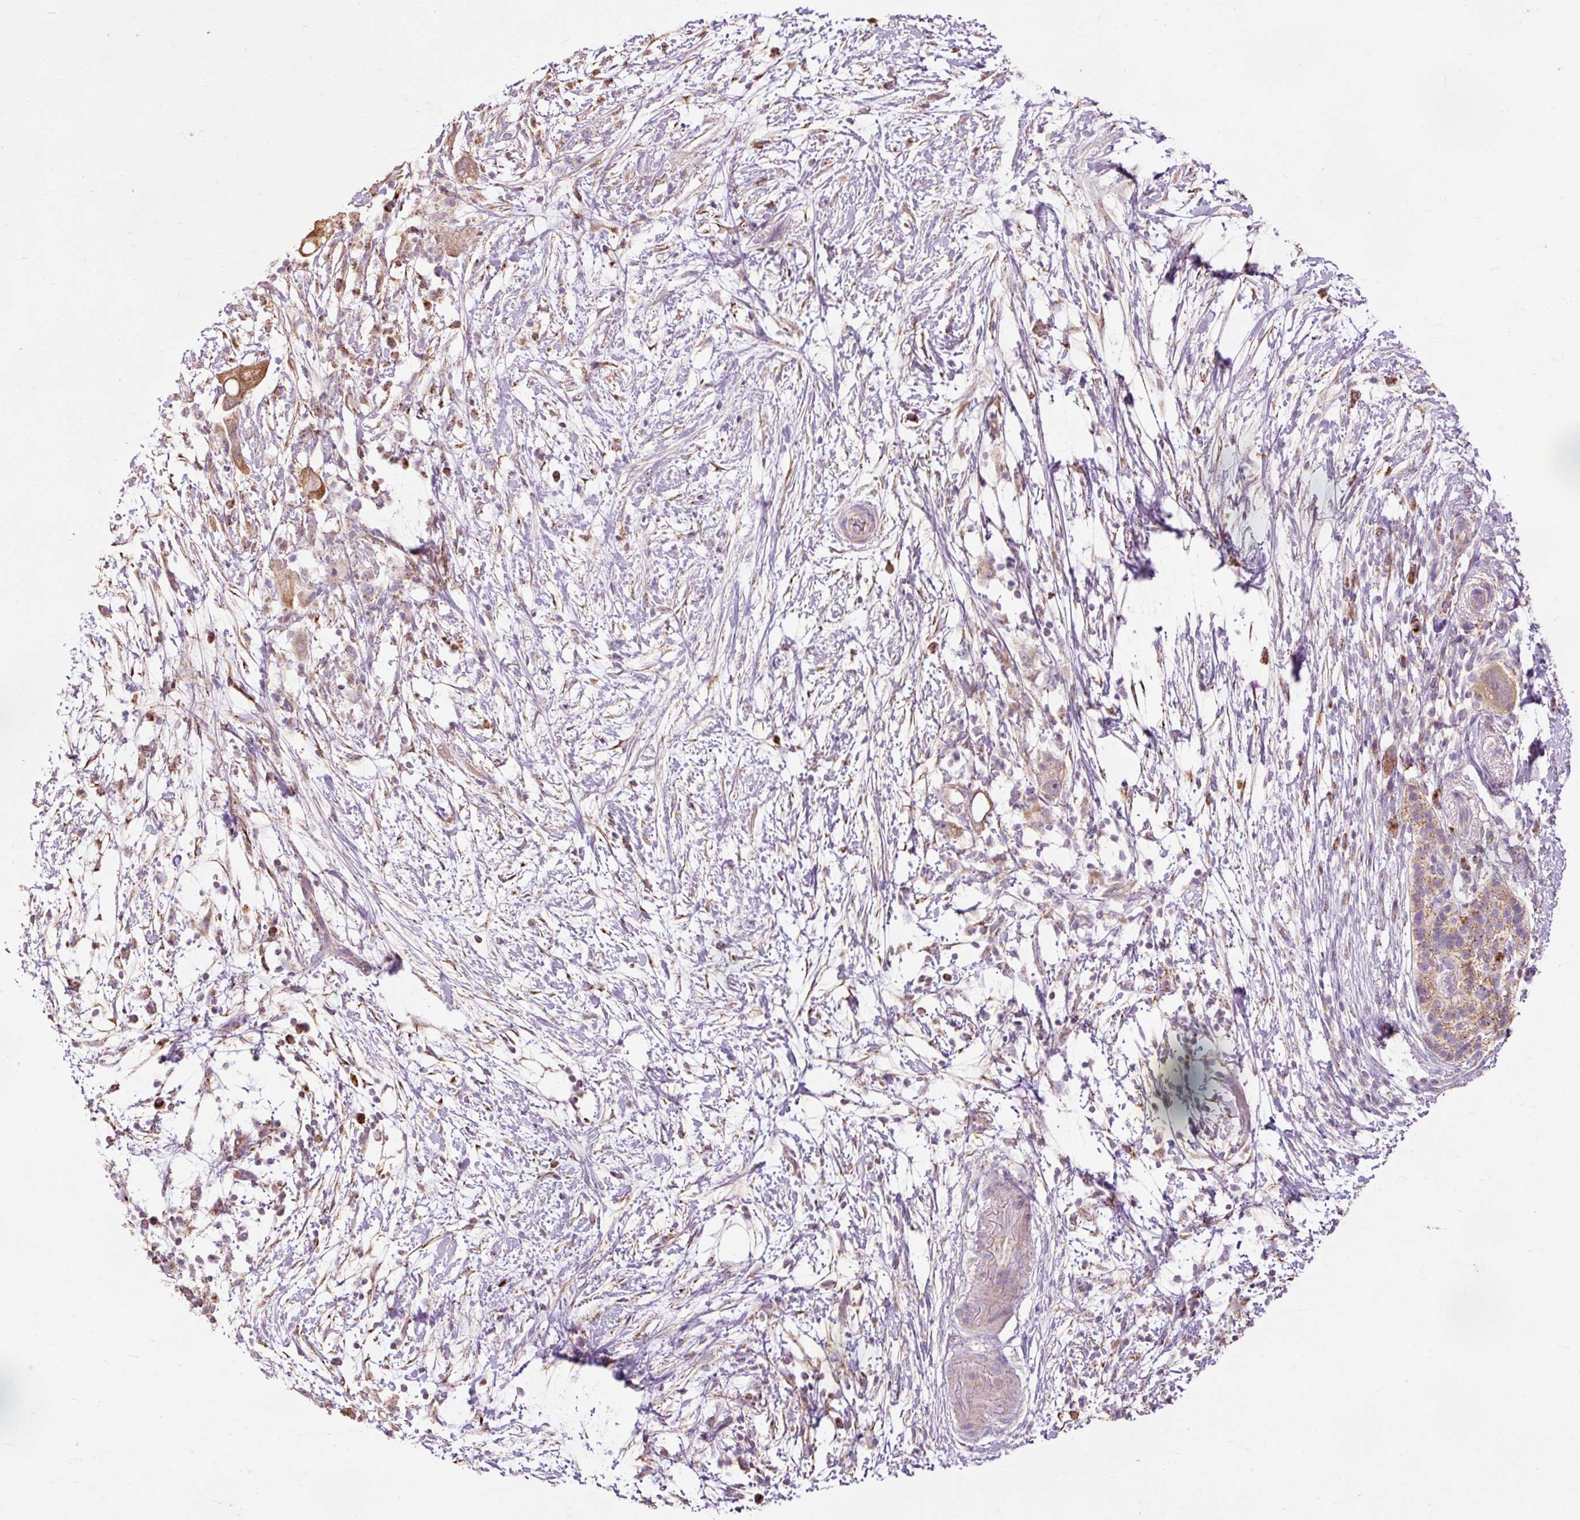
{"staining": {"intensity": "moderate", "quantity": ">75%", "location": "cytoplasmic/membranous"}, "tissue": "pancreatic cancer", "cell_type": "Tumor cells", "image_type": "cancer", "snomed": [{"axis": "morphology", "description": "Adenocarcinoma, NOS"}, {"axis": "topography", "description": "Pancreas"}], "caption": "The immunohistochemical stain shows moderate cytoplasmic/membranous positivity in tumor cells of pancreatic cancer tissue.", "gene": "PRDX5", "patient": {"sex": "female", "age": 72}}